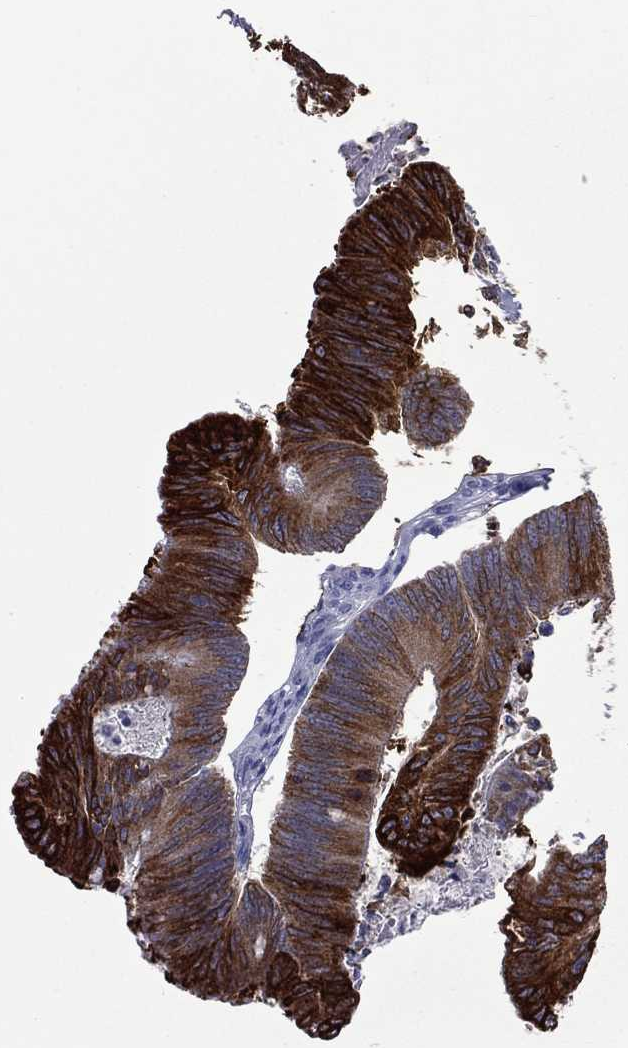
{"staining": {"intensity": "strong", "quantity": "<25%", "location": "cytoplasmic/membranous"}, "tissue": "colorectal cancer", "cell_type": "Tumor cells", "image_type": "cancer", "snomed": [{"axis": "morphology", "description": "Adenocarcinoma, NOS"}, {"axis": "topography", "description": "Colon"}], "caption": "Tumor cells exhibit medium levels of strong cytoplasmic/membranous expression in about <25% of cells in human colorectal adenocarcinoma. The staining was performed using DAB, with brown indicating positive protein expression. Nuclei are stained blue with hematoxylin.", "gene": "CES2", "patient": {"sex": "female", "age": 70}}